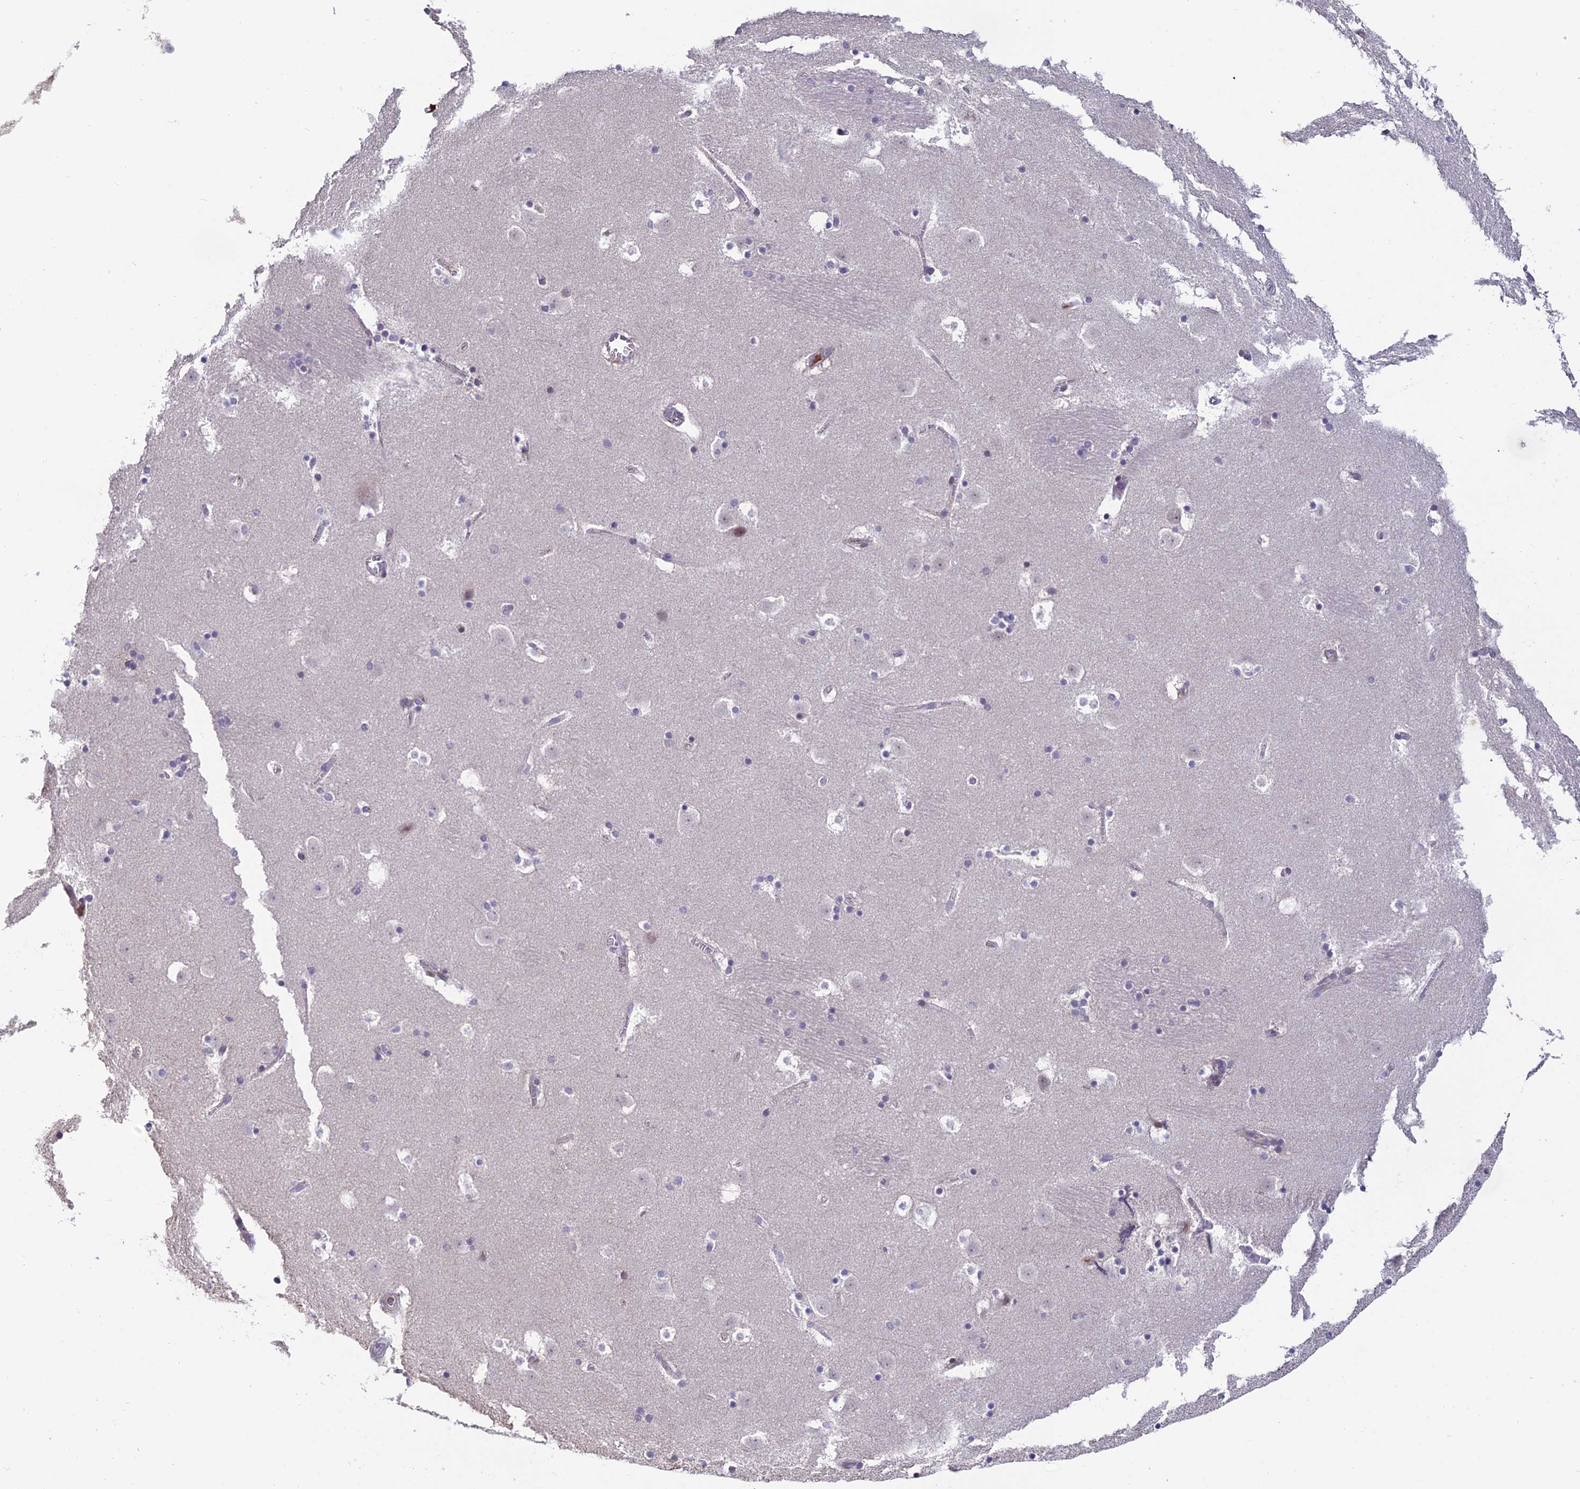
{"staining": {"intensity": "negative", "quantity": "none", "location": "none"}, "tissue": "caudate", "cell_type": "Glial cells", "image_type": "normal", "snomed": [{"axis": "morphology", "description": "Normal tissue, NOS"}, {"axis": "topography", "description": "Lateral ventricle wall"}], "caption": "Human caudate stained for a protein using immunohistochemistry exhibits no positivity in glial cells.", "gene": "ARHGEF18", "patient": {"sex": "male", "age": 45}}